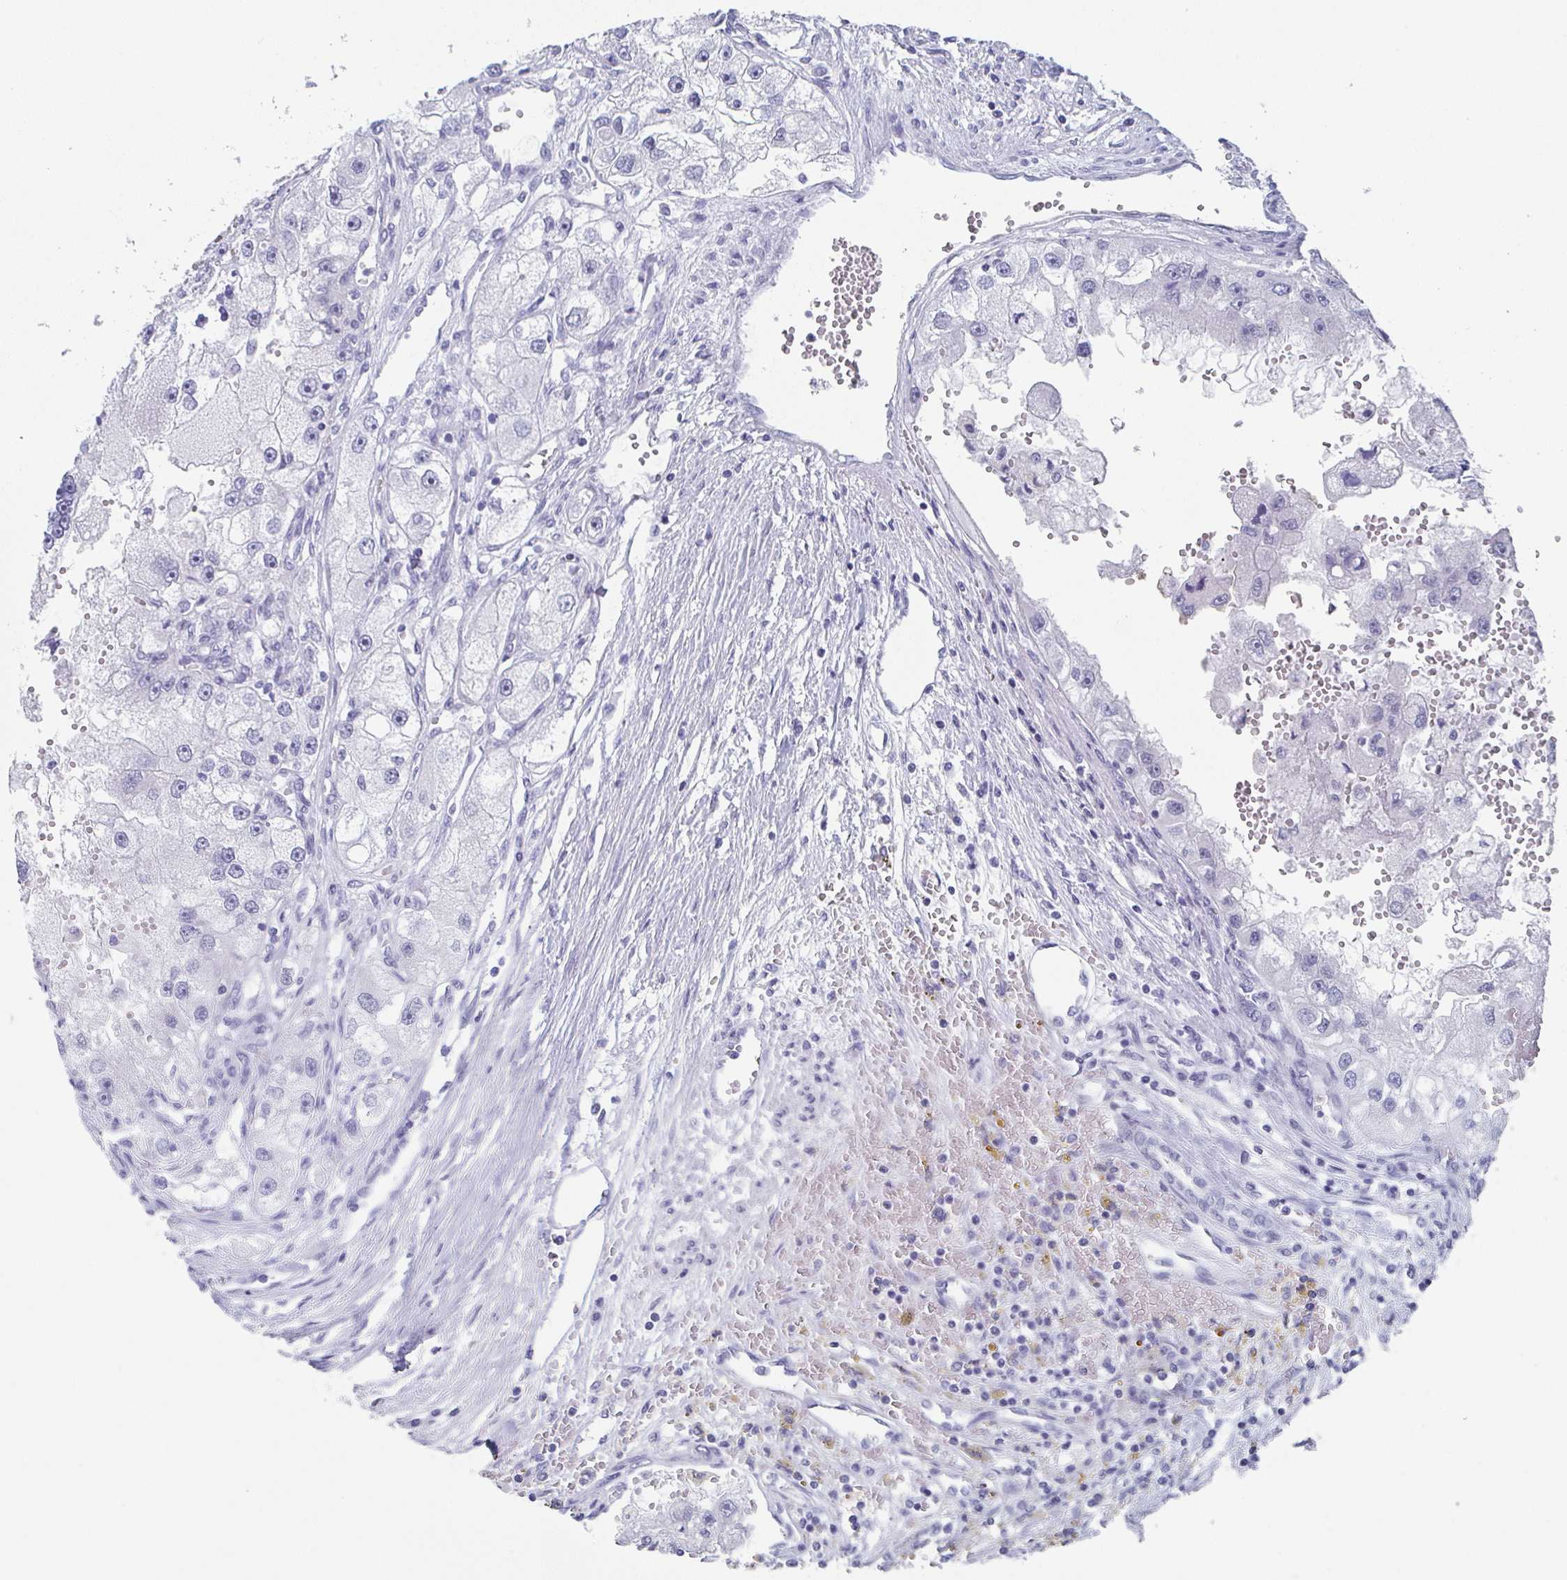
{"staining": {"intensity": "negative", "quantity": "none", "location": "none"}, "tissue": "renal cancer", "cell_type": "Tumor cells", "image_type": "cancer", "snomed": [{"axis": "morphology", "description": "Adenocarcinoma, NOS"}, {"axis": "topography", "description": "Kidney"}], "caption": "IHC micrograph of neoplastic tissue: human renal cancer (adenocarcinoma) stained with DAB (3,3'-diaminobenzidine) displays no significant protein staining in tumor cells.", "gene": "DYDC2", "patient": {"sex": "male", "age": 63}}